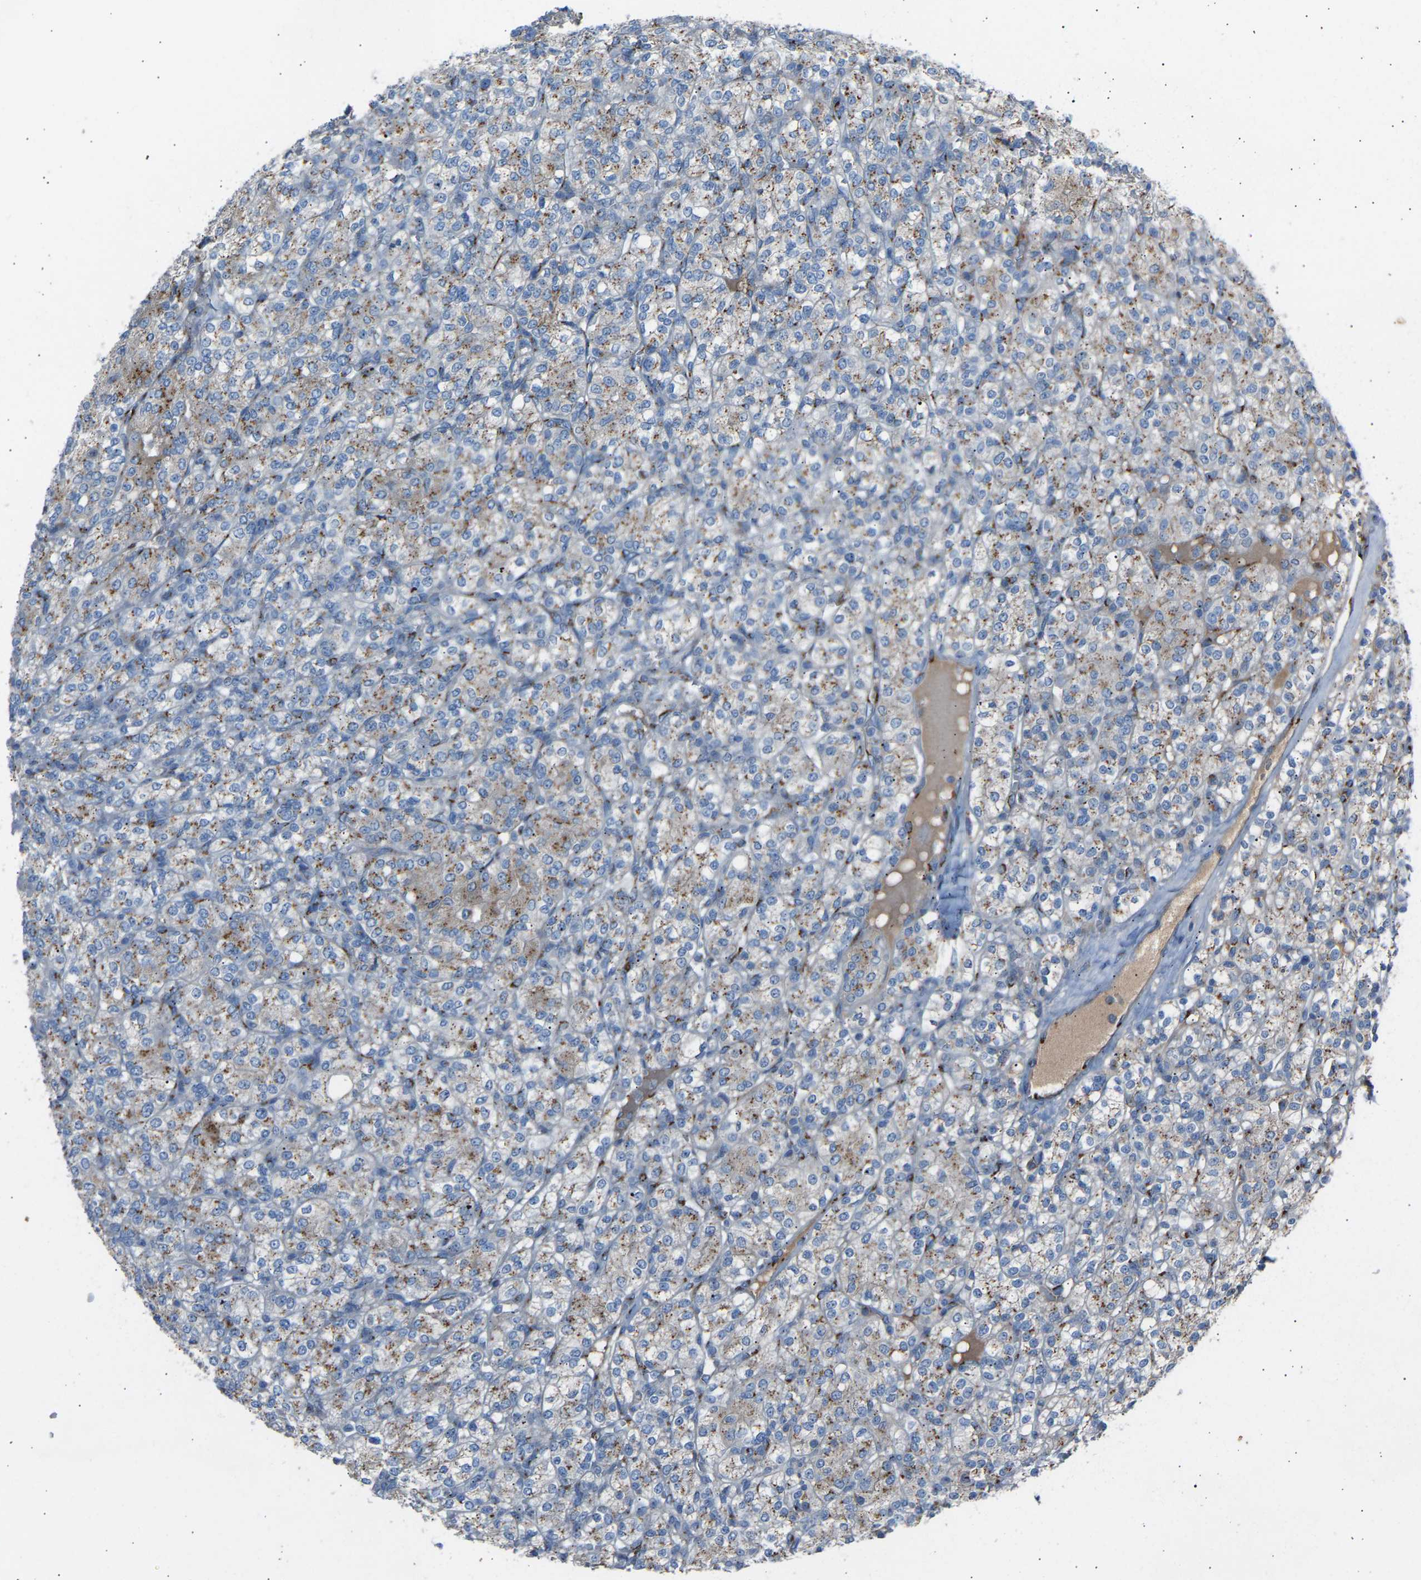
{"staining": {"intensity": "moderate", "quantity": "25%-75%", "location": "cytoplasmic/membranous"}, "tissue": "renal cancer", "cell_type": "Tumor cells", "image_type": "cancer", "snomed": [{"axis": "morphology", "description": "Adenocarcinoma, NOS"}, {"axis": "topography", "description": "Kidney"}], "caption": "A brown stain highlights moderate cytoplasmic/membranous positivity of a protein in renal cancer (adenocarcinoma) tumor cells.", "gene": "CYREN", "patient": {"sex": "male", "age": 77}}